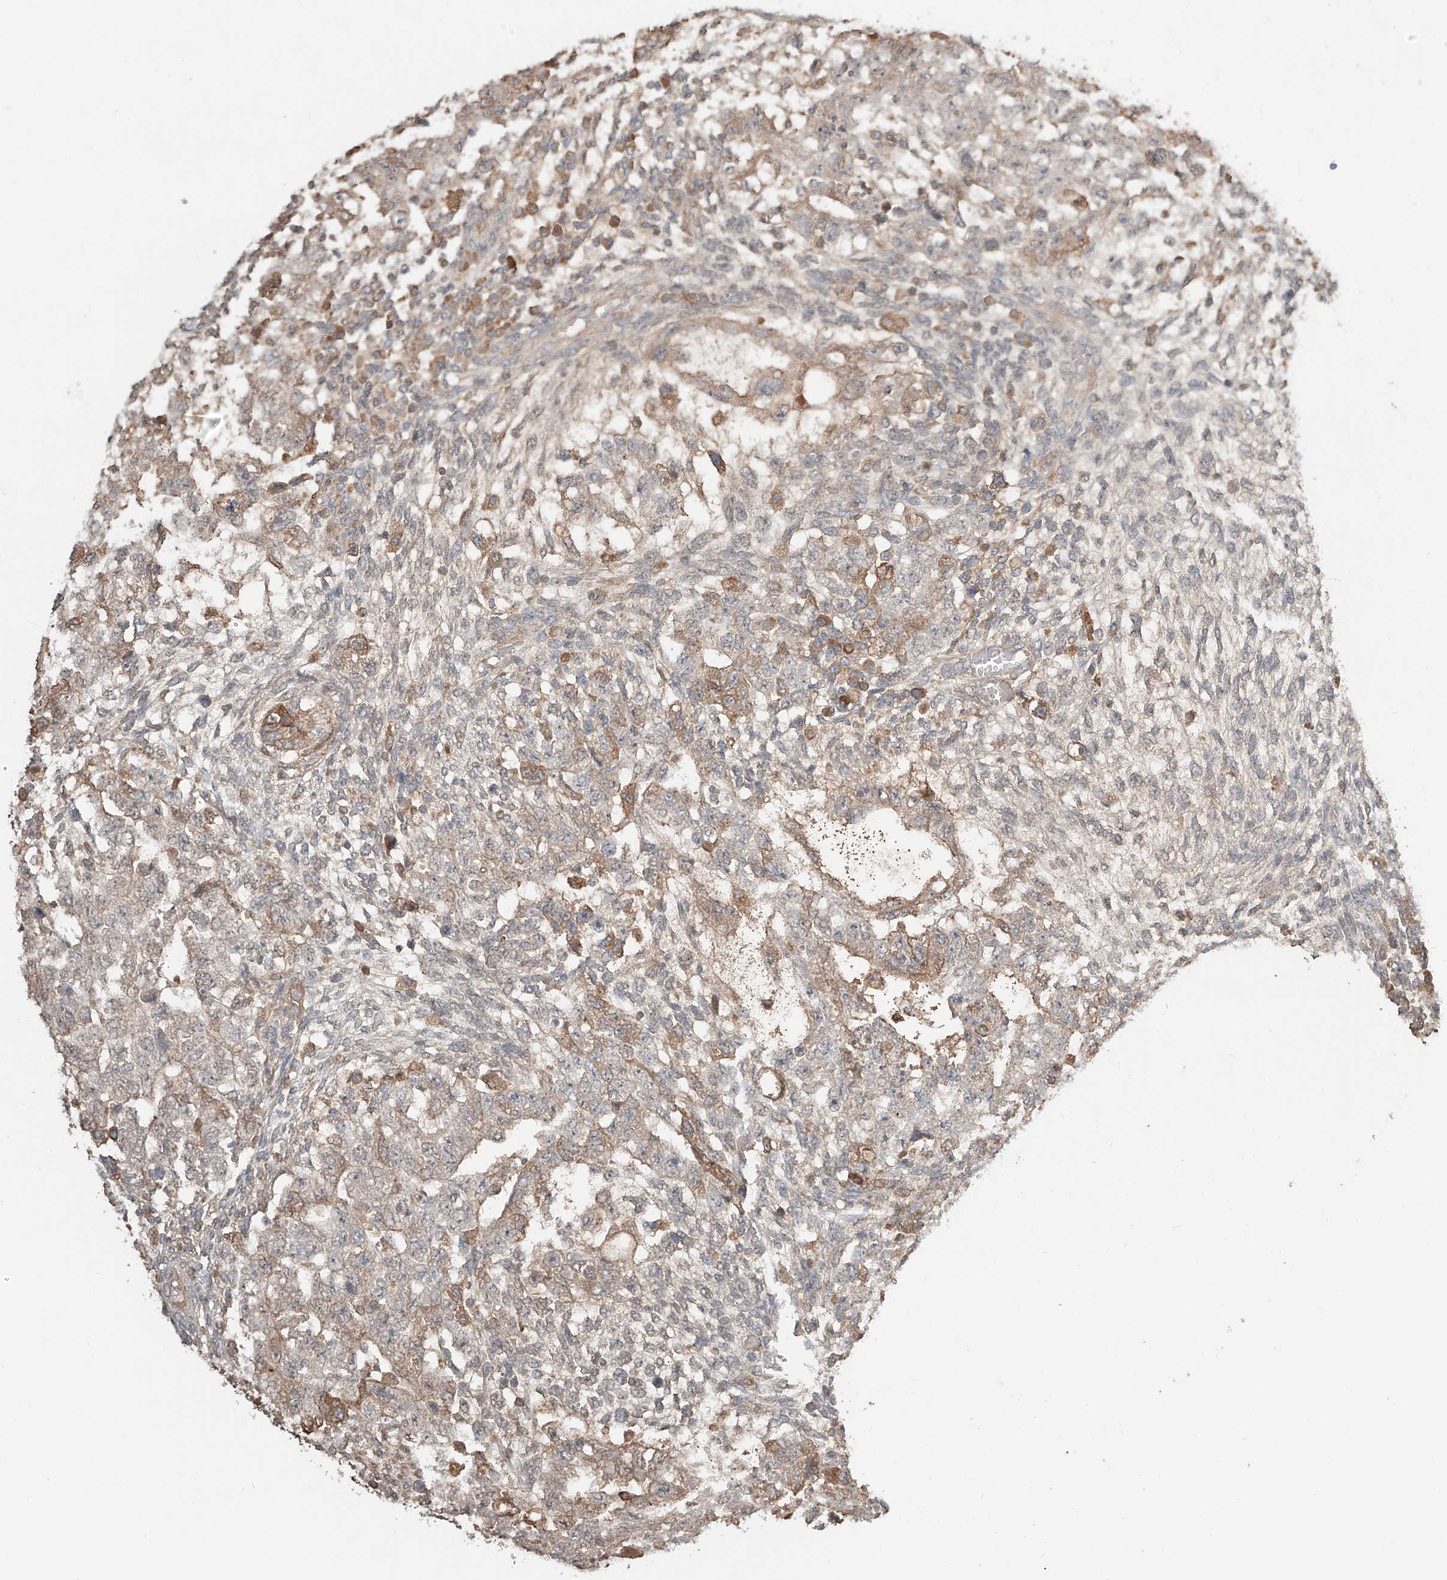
{"staining": {"intensity": "weak", "quantity": ">75%", "location": "cytoplasmic/membranous"}, "tissue": "testis cancer", "cell_type": "Tumor cells", "image_type": "cancer", "snomed": [{"axis": "morphology", "description": "Normal tissue, NOS"}, {"axis": "morphology", "description": "Carcinoma, Embryonal, NOS"}, {"axis": "topography", "description": "Testis"}], "caption": "Immunohistochemistry (IHC) of human testis cancer demonstrates low levels of weak cytoplasmic/membranous positivity in approximately >75% of tumor cells.", "gene": "ERO1A", "patient": {"sex": "male", "age": 36}}